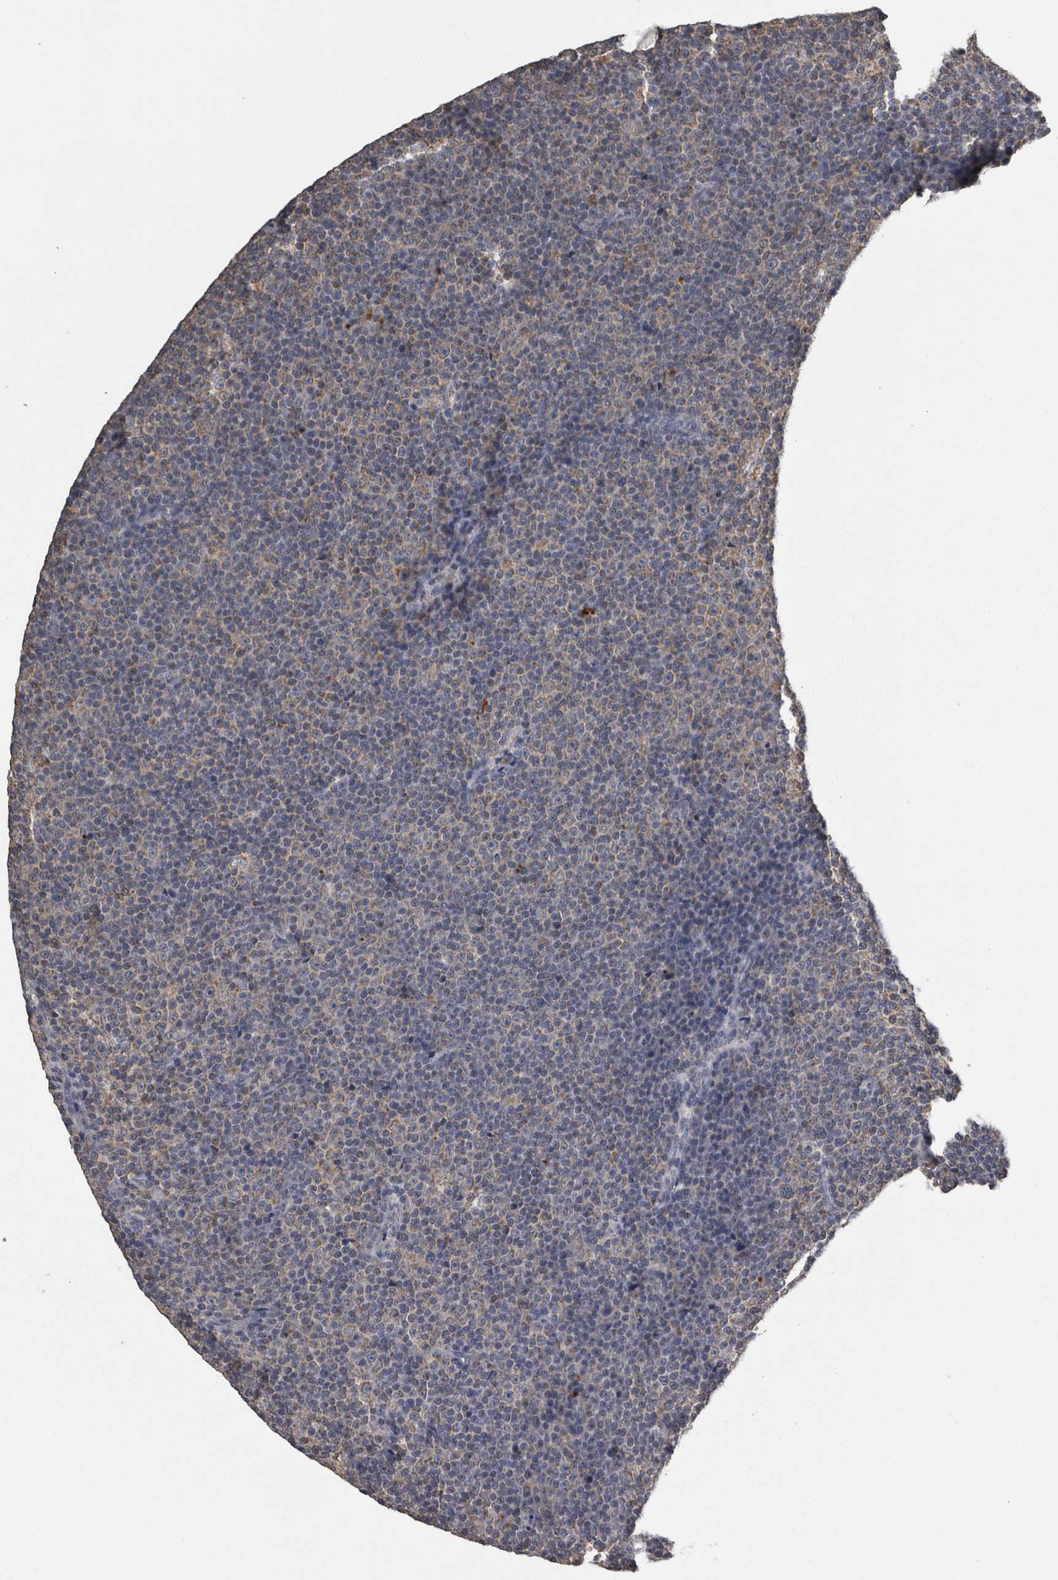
{"staining": {"intensity": "weak", "quantity": "<25%", "location": "cytoplasmic/membranous"}, "tissue": "lymphoma", "cell_type": "Tumor cells", "image_type": "cancer", "snomed": [{"axis": "morphology", "description": "Malignant lymphoma, non-Hodgkin's type, Low grade"}, {"axis": "topography", "description": "Lymph node"}], "caption": "Immunohistochemistry (IHC) of human lymphoma reveals no staining in tumor cells.", "gene": "FRK", "patient": {"sex": "female", "age": 67}}